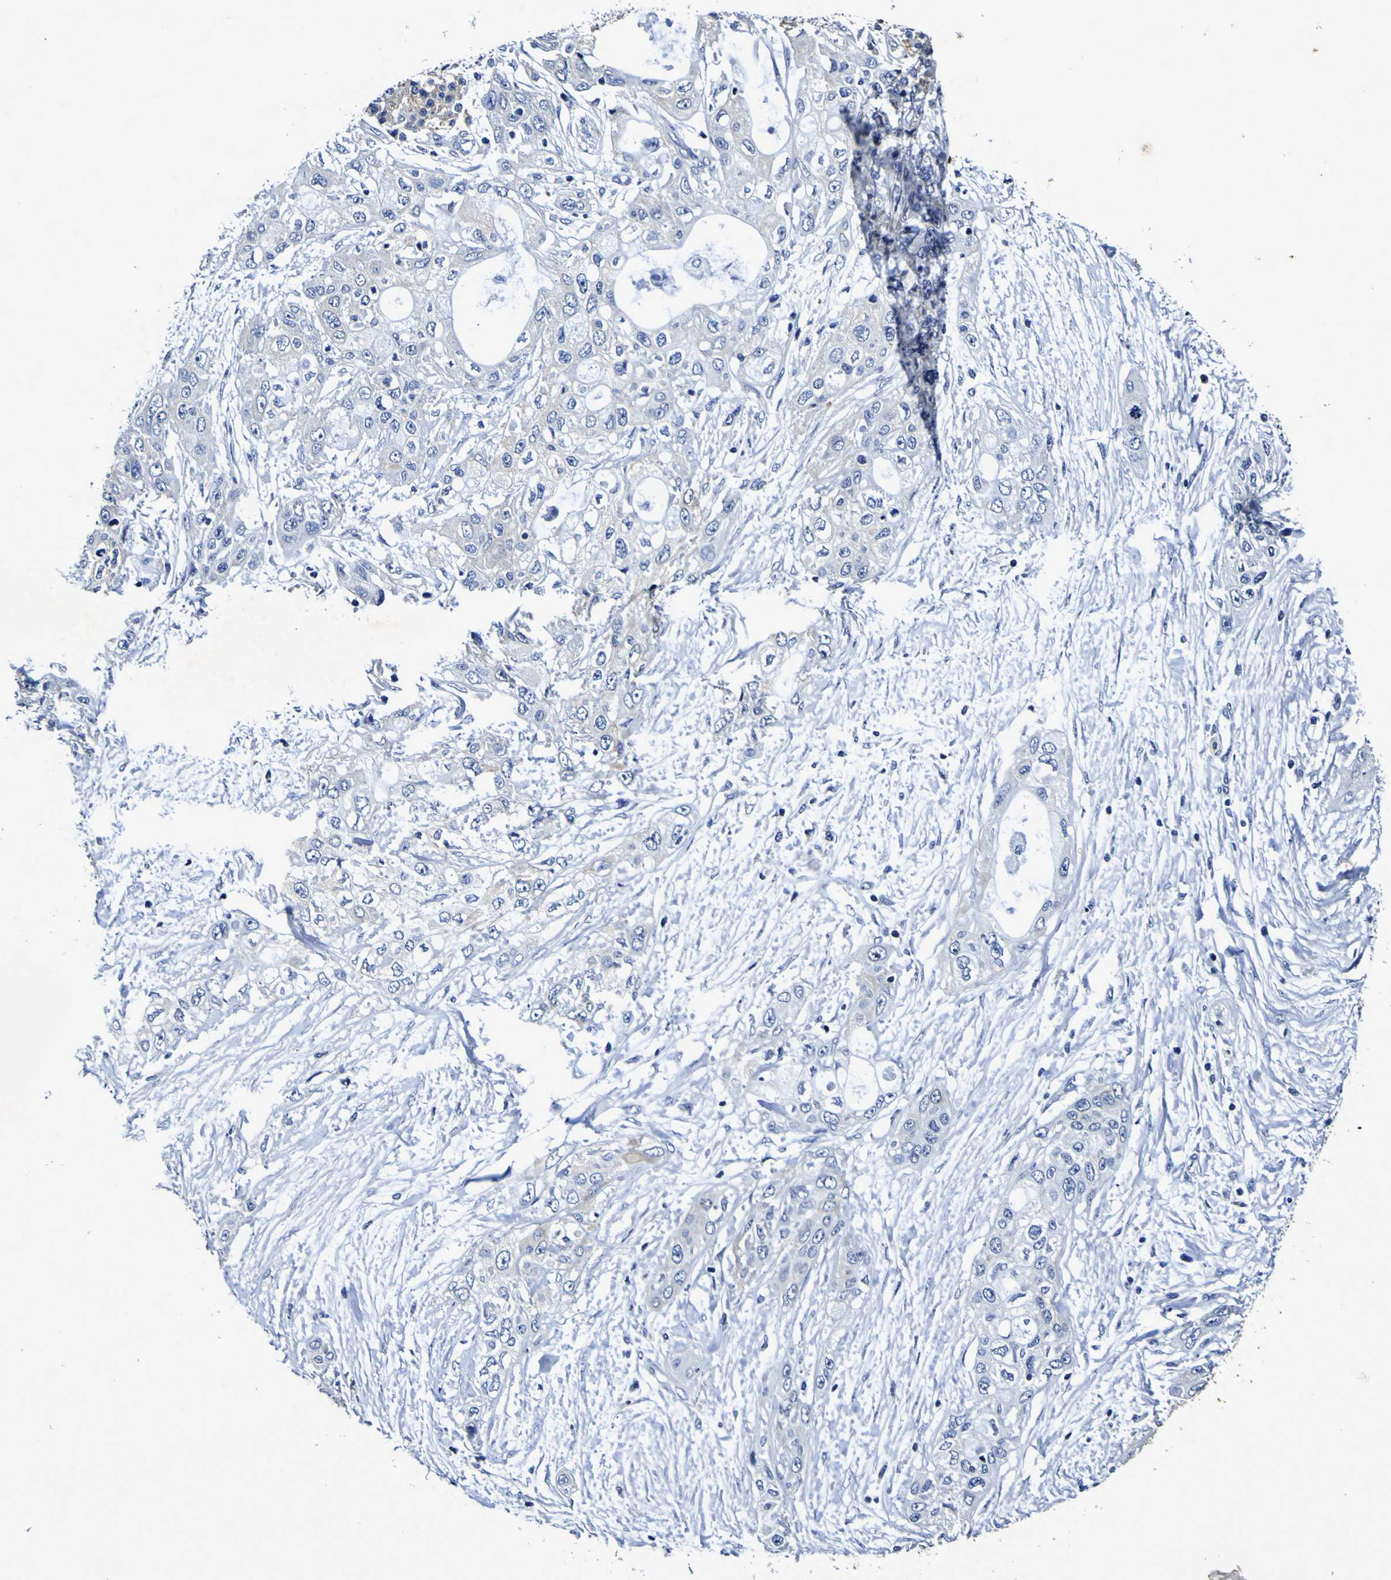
{"staining": {"intensity": "negative", "quantity": "none", "location": "none"}, "tissue": "pancreatic cancer", "cell_type": "Tumor cells", "image_type": "cancer", "snomed": [{"axis": "morphology", "description": "Adenocarcinoma, NOS"}, {"axis": "topography", "description": "Pancreas"}], "caption": "Tumor cells are negative for brown protein staining in pancreatic adenocarcinoma.", "gene": "PANK4", "patient": {"sex": "female", "age": 70}}